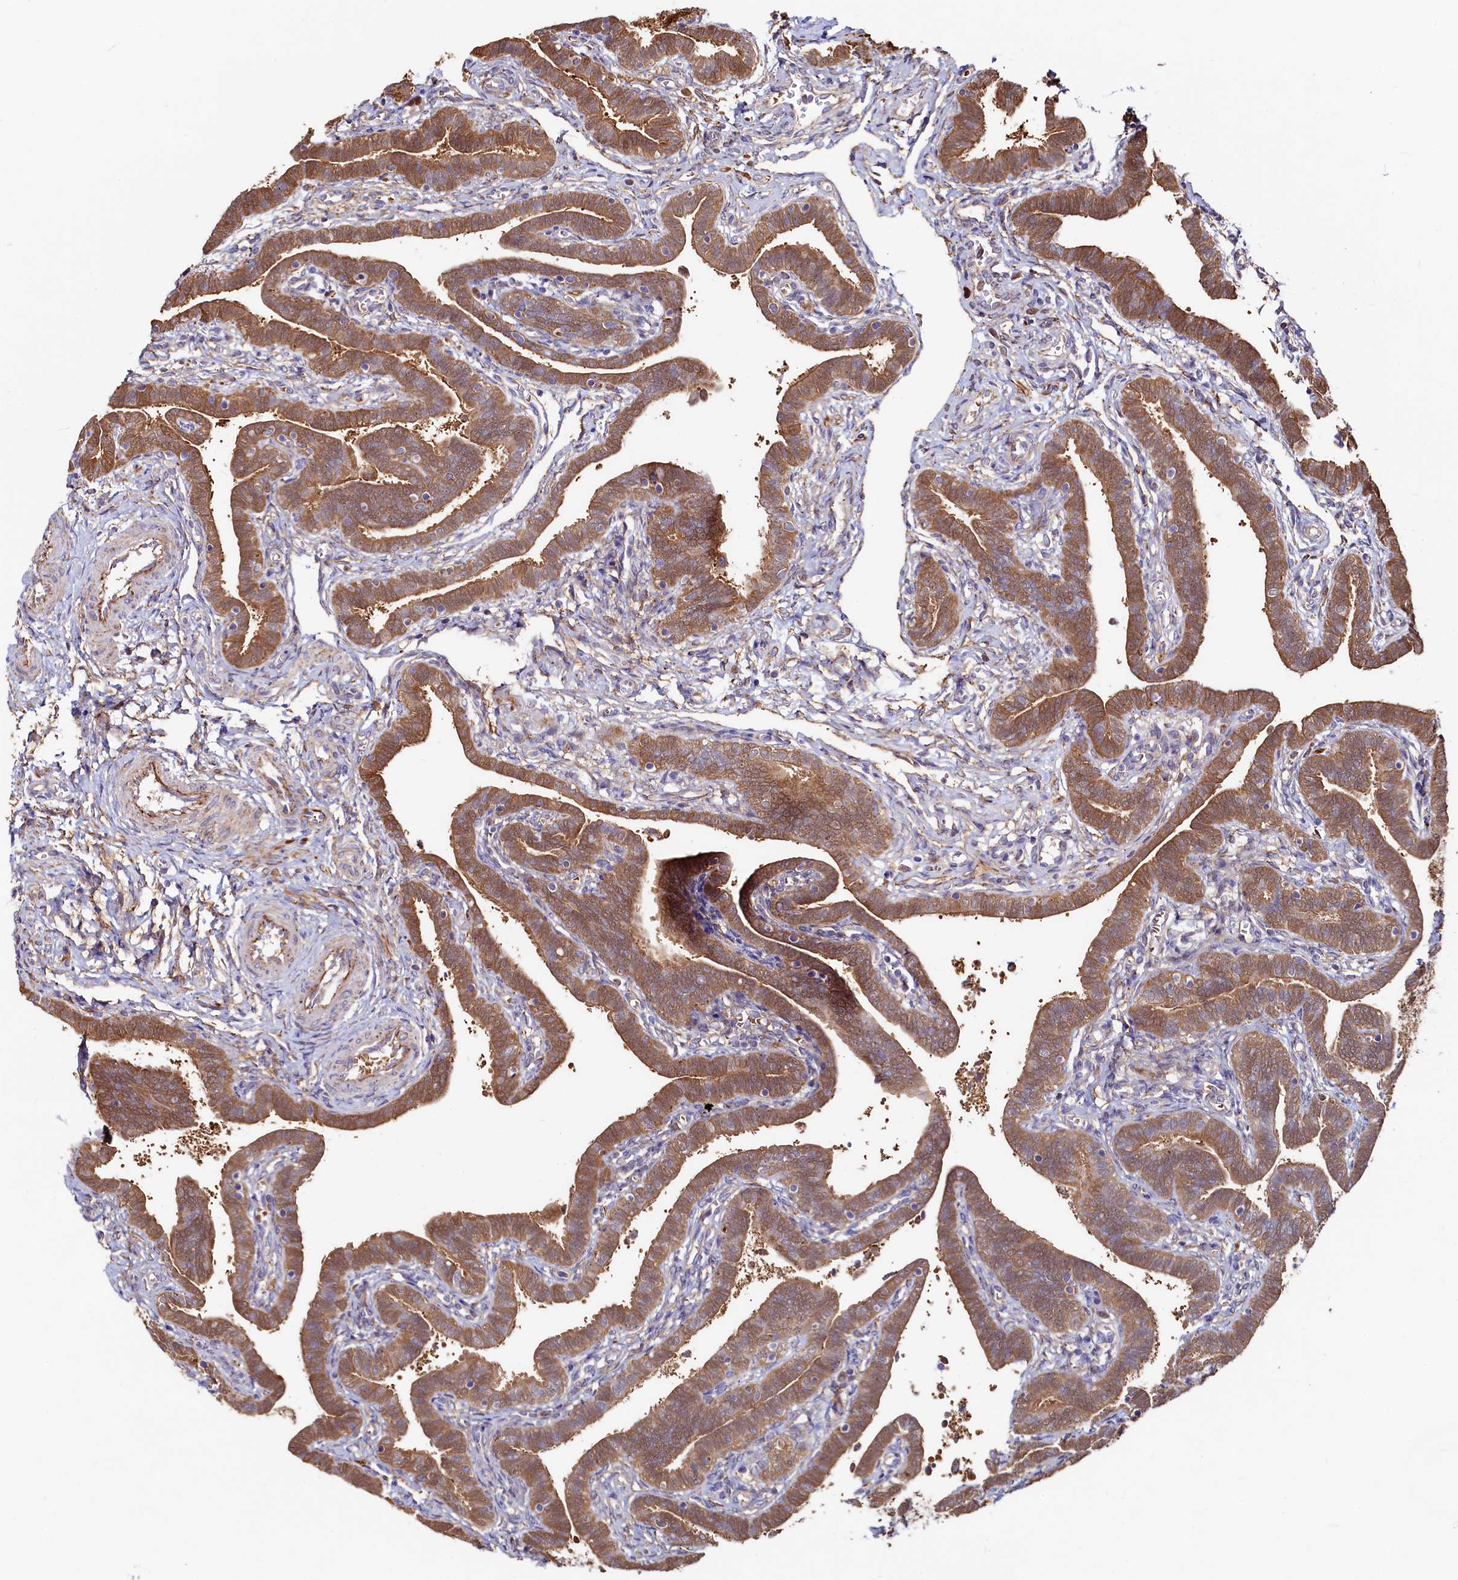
{"staining": {"intensity": "moderate", "quantity": ">75%", "location": "cytoplasmic/membranous"}, "tissue": "fallopian tube", "cell_type": "Glandular cells", "image_type": "normal", "snomed": [{"axis": "morphology", "description": "Normal tissue, NOS"}, {"axis": "topography", "description": "Fallopian tube"}], "caption": "Immunohistochemistry (IHC) photomicrograph of benign fallopian tube stained for a protein (brown), which reveals medium levels of moderate cytoplasmic/membranous expression in about >75% of glandular cells.", "gene": "ASTE1", "patient": {"sex": "female", "age": 36}}